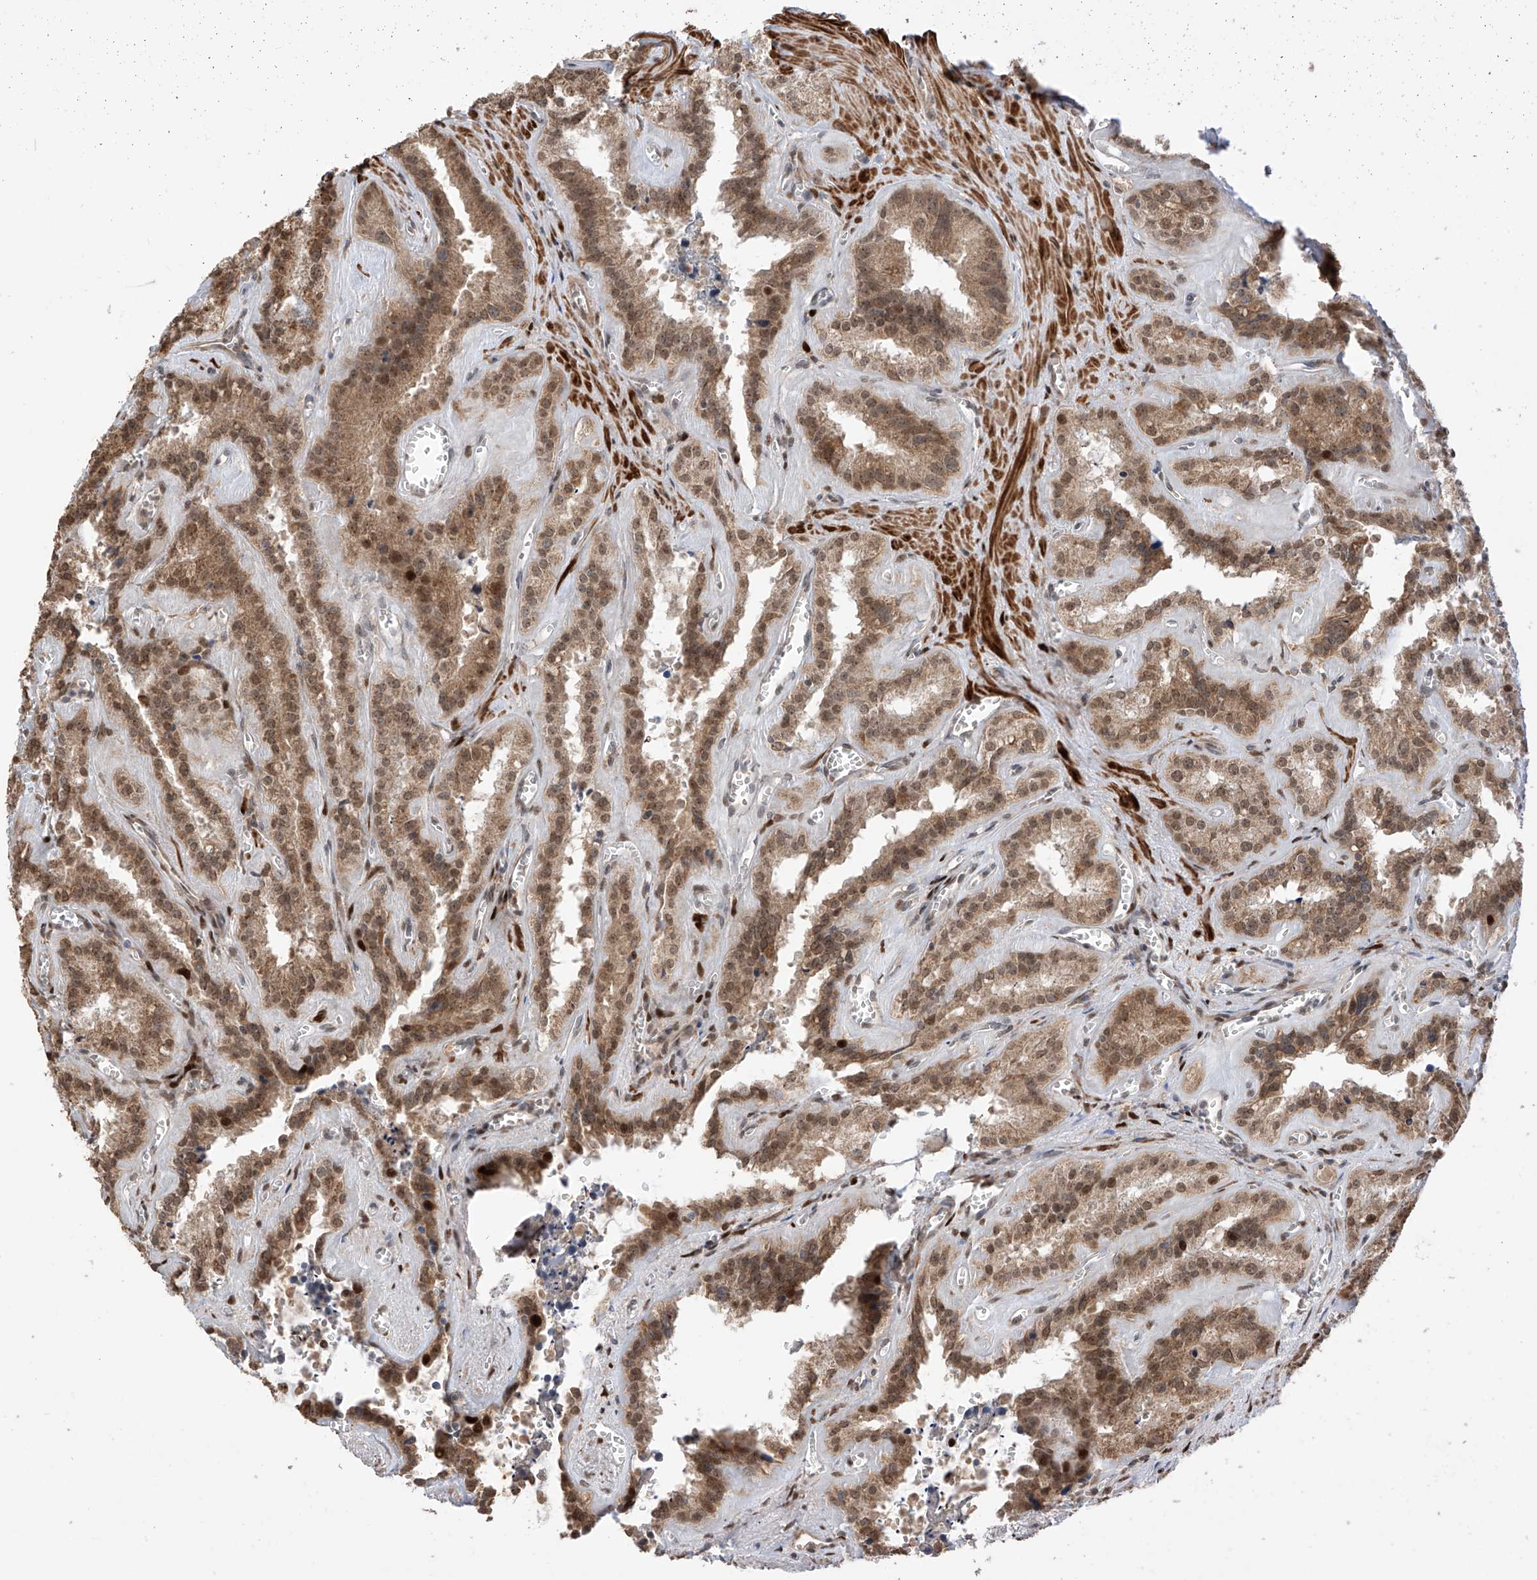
{"staining": {"intensity": "moderate", "quantity": ">75%", "location": "cytoplasmic/membranous,nuclear"}, "tissue": "seminal vesicle", "cell_type": "Glandular cells", "image_type": "normal", "snomed": [{"axis": "morphology", "description": "Normal tissue, NOS"}, {"axis": "topography", "description": "Prostate"}, {"axis": "topography", "description": "Seminal veicle"}], "caption": "Human seminal vesicle stained for a protein (brown) displays moderate cytoplasmic/membranous,nuclear positive positivity in about >75% of glandular cells.", "gene": "LATS1", "patient": {"sex": "male", "age": 59}}